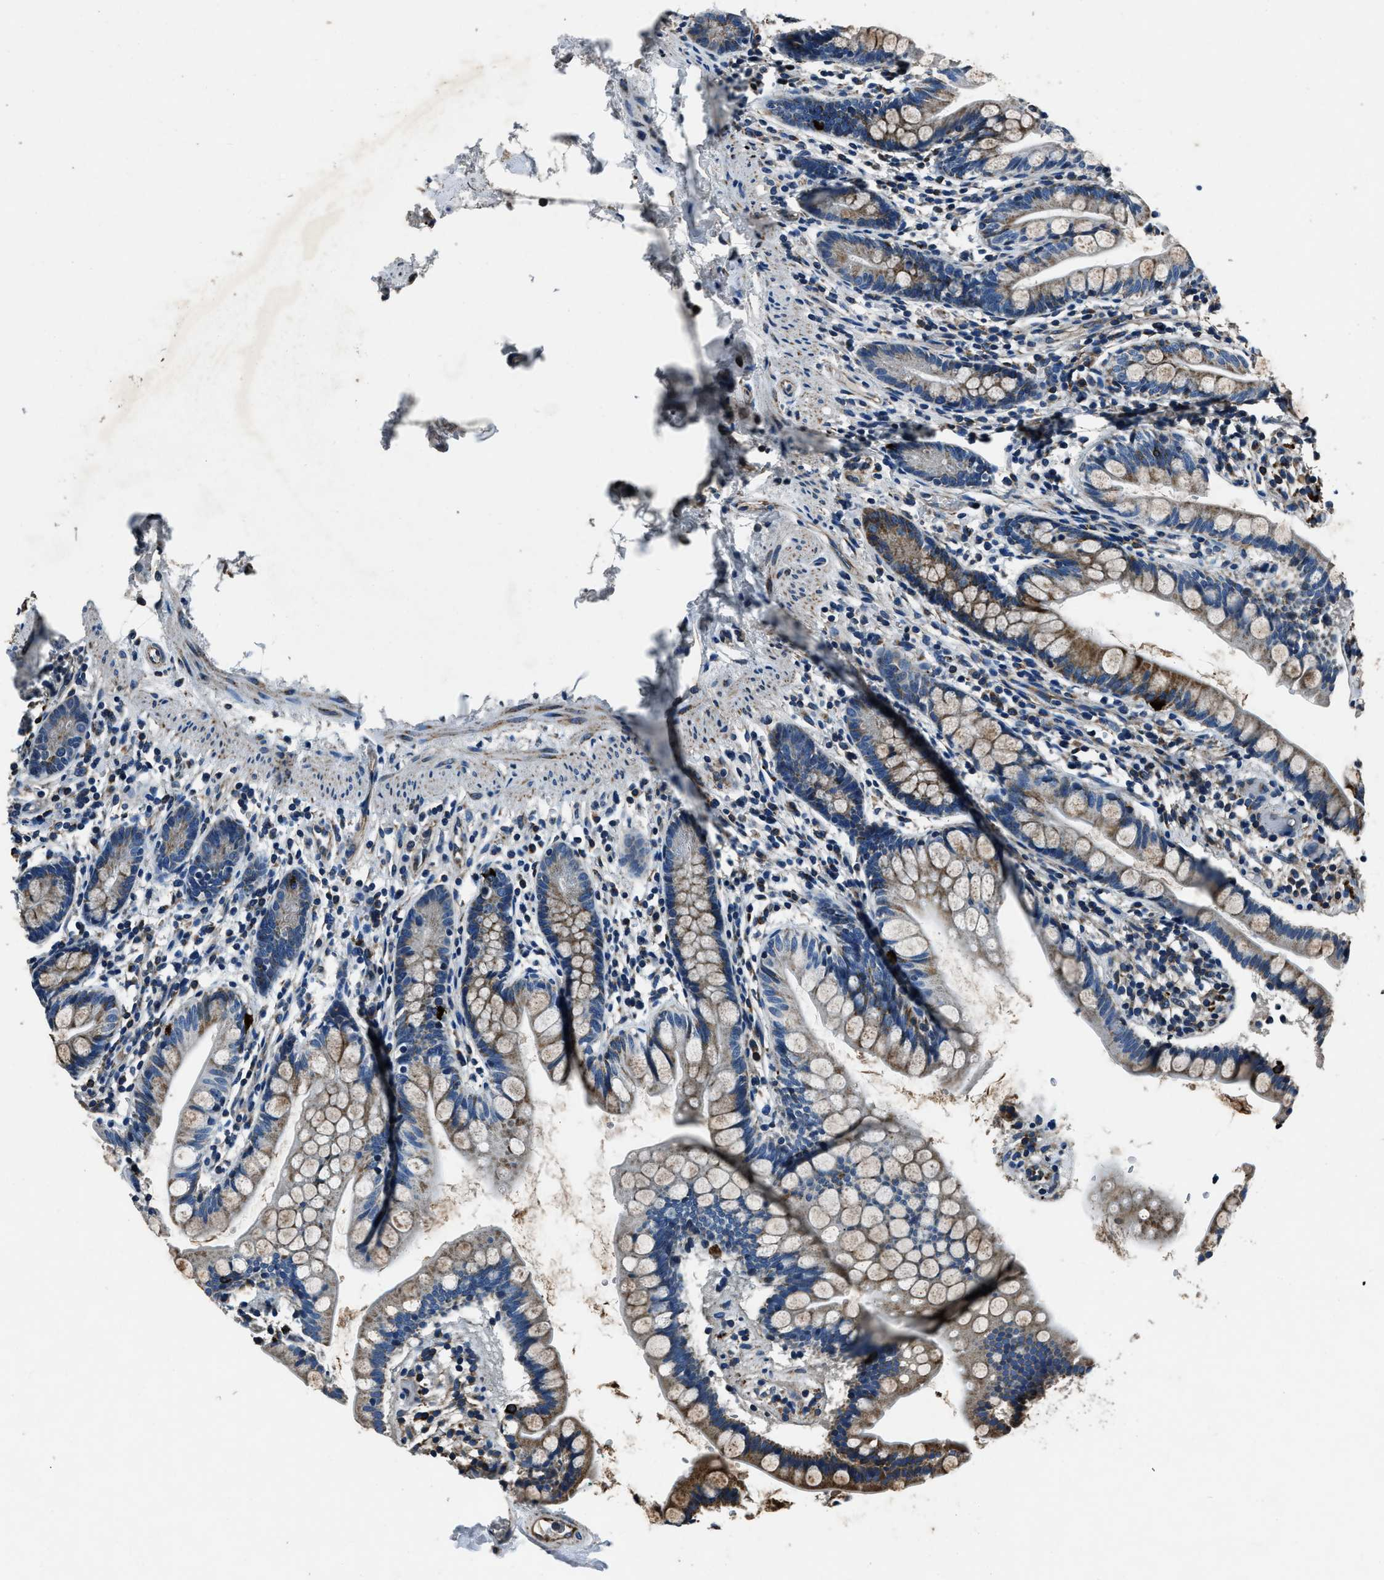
{"staining": {"intensity": "moderate", "quantity": "25%-75%", "location": "cytoplasmic/membranous"}, "tissue": "small intestine", "cell_type": "Glandular cells", "image_type": "normal", "snomed": [{"axis": "morphology", "description": "Normal tissue, NOS"}, {"axis": "topography", "description": "Small intestine"}], "caption": "This image displays normal small intestine stained with immunohistochemistry (IHC) to label a protein in brown. The cytoplasmic/membranous of glandular cells show moderate positivity for the protein. Nuclei are counter-stained blue.", "gene": "OGDH", "patient": {"sex": "female", "age": 84}}